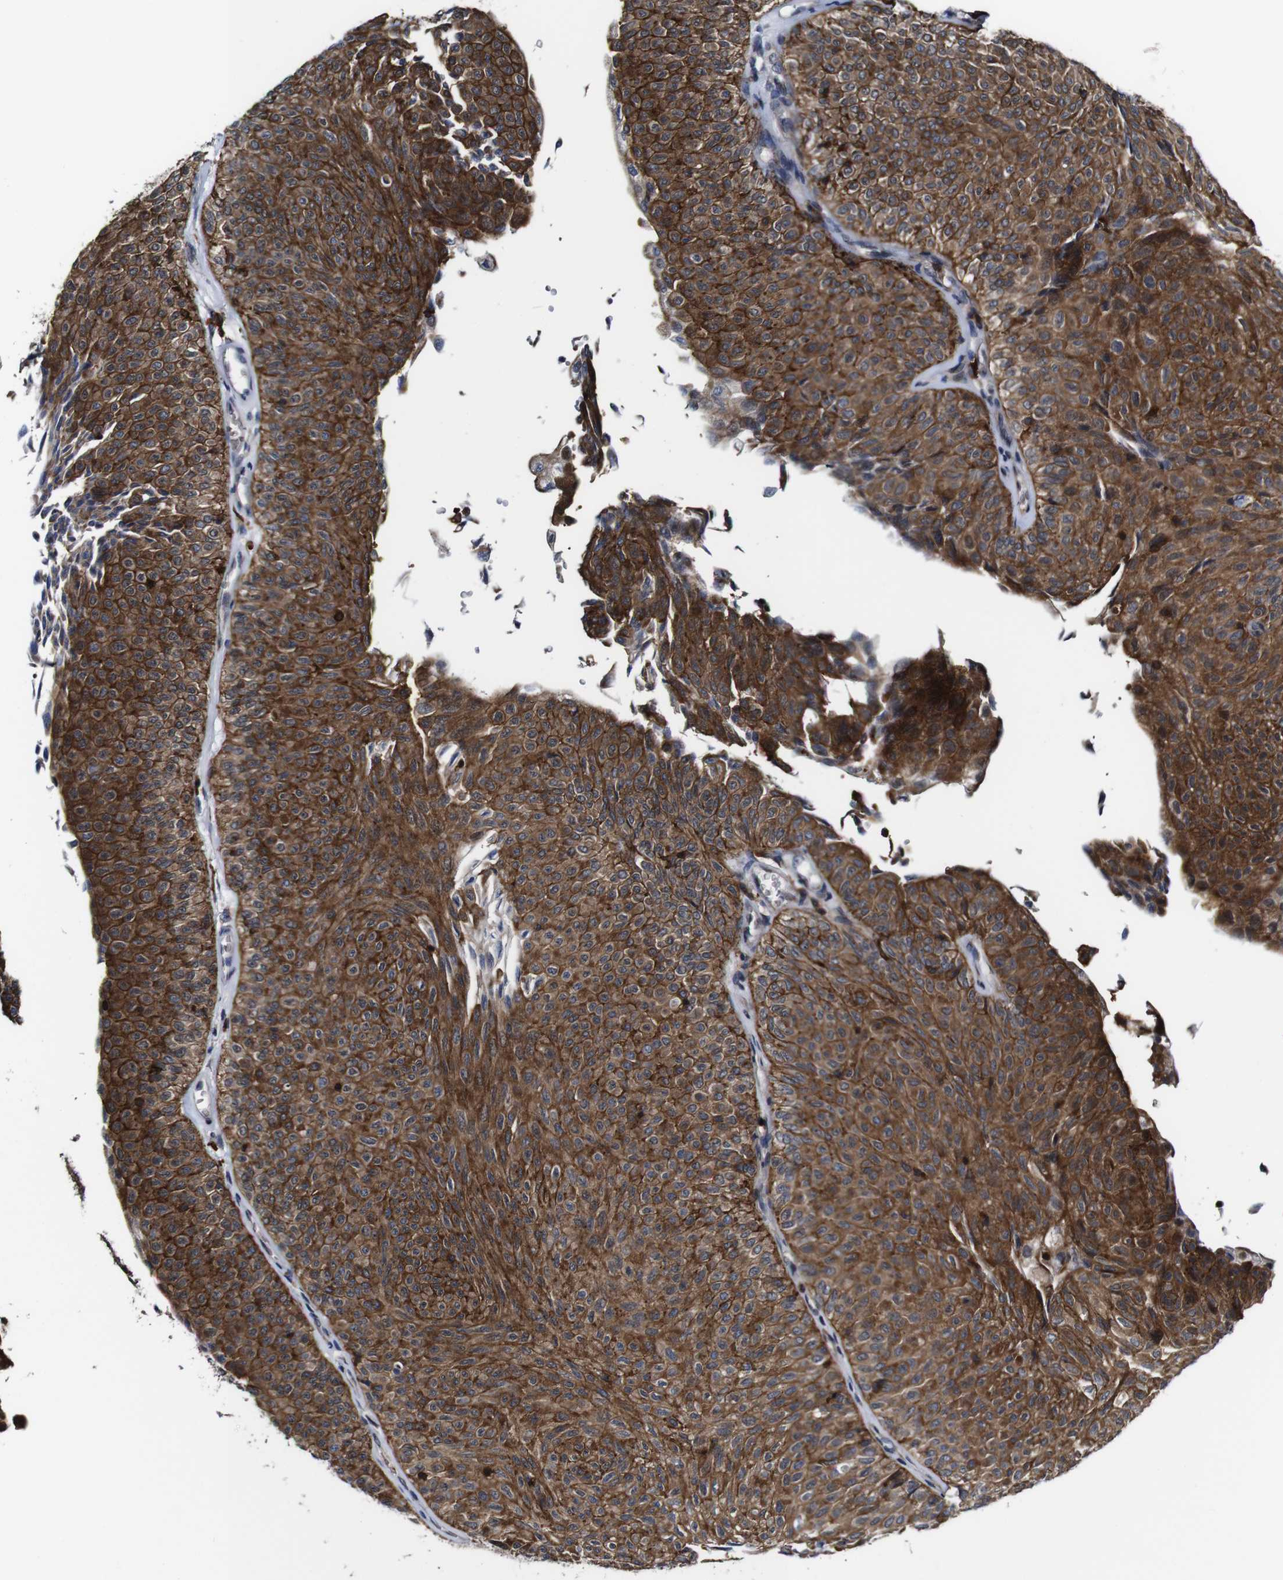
{"staining": {"intensity": "strong", "quantity": ">75%", "location": "cytoplasmic/membranous"}, "tissue": "urothelial cancer", "cell_type": "Tumor cells", "image_type": "cancer", "snomed": [{"axis": "morphology", "description": "Urothelial carcinoma, Low grade"}, {"axis": "topography", "description": "Urinary bladder"}], "caption": "DAB (3,3'-diaminobenzidine) immunohistochemical staining of urothelial cancer exhibits strong cytoplasmic/membranous protein positivity in approximately >75% of tumor cells.", "gene": "JAK2", "patient": {"sex": "male", "age": 78}}